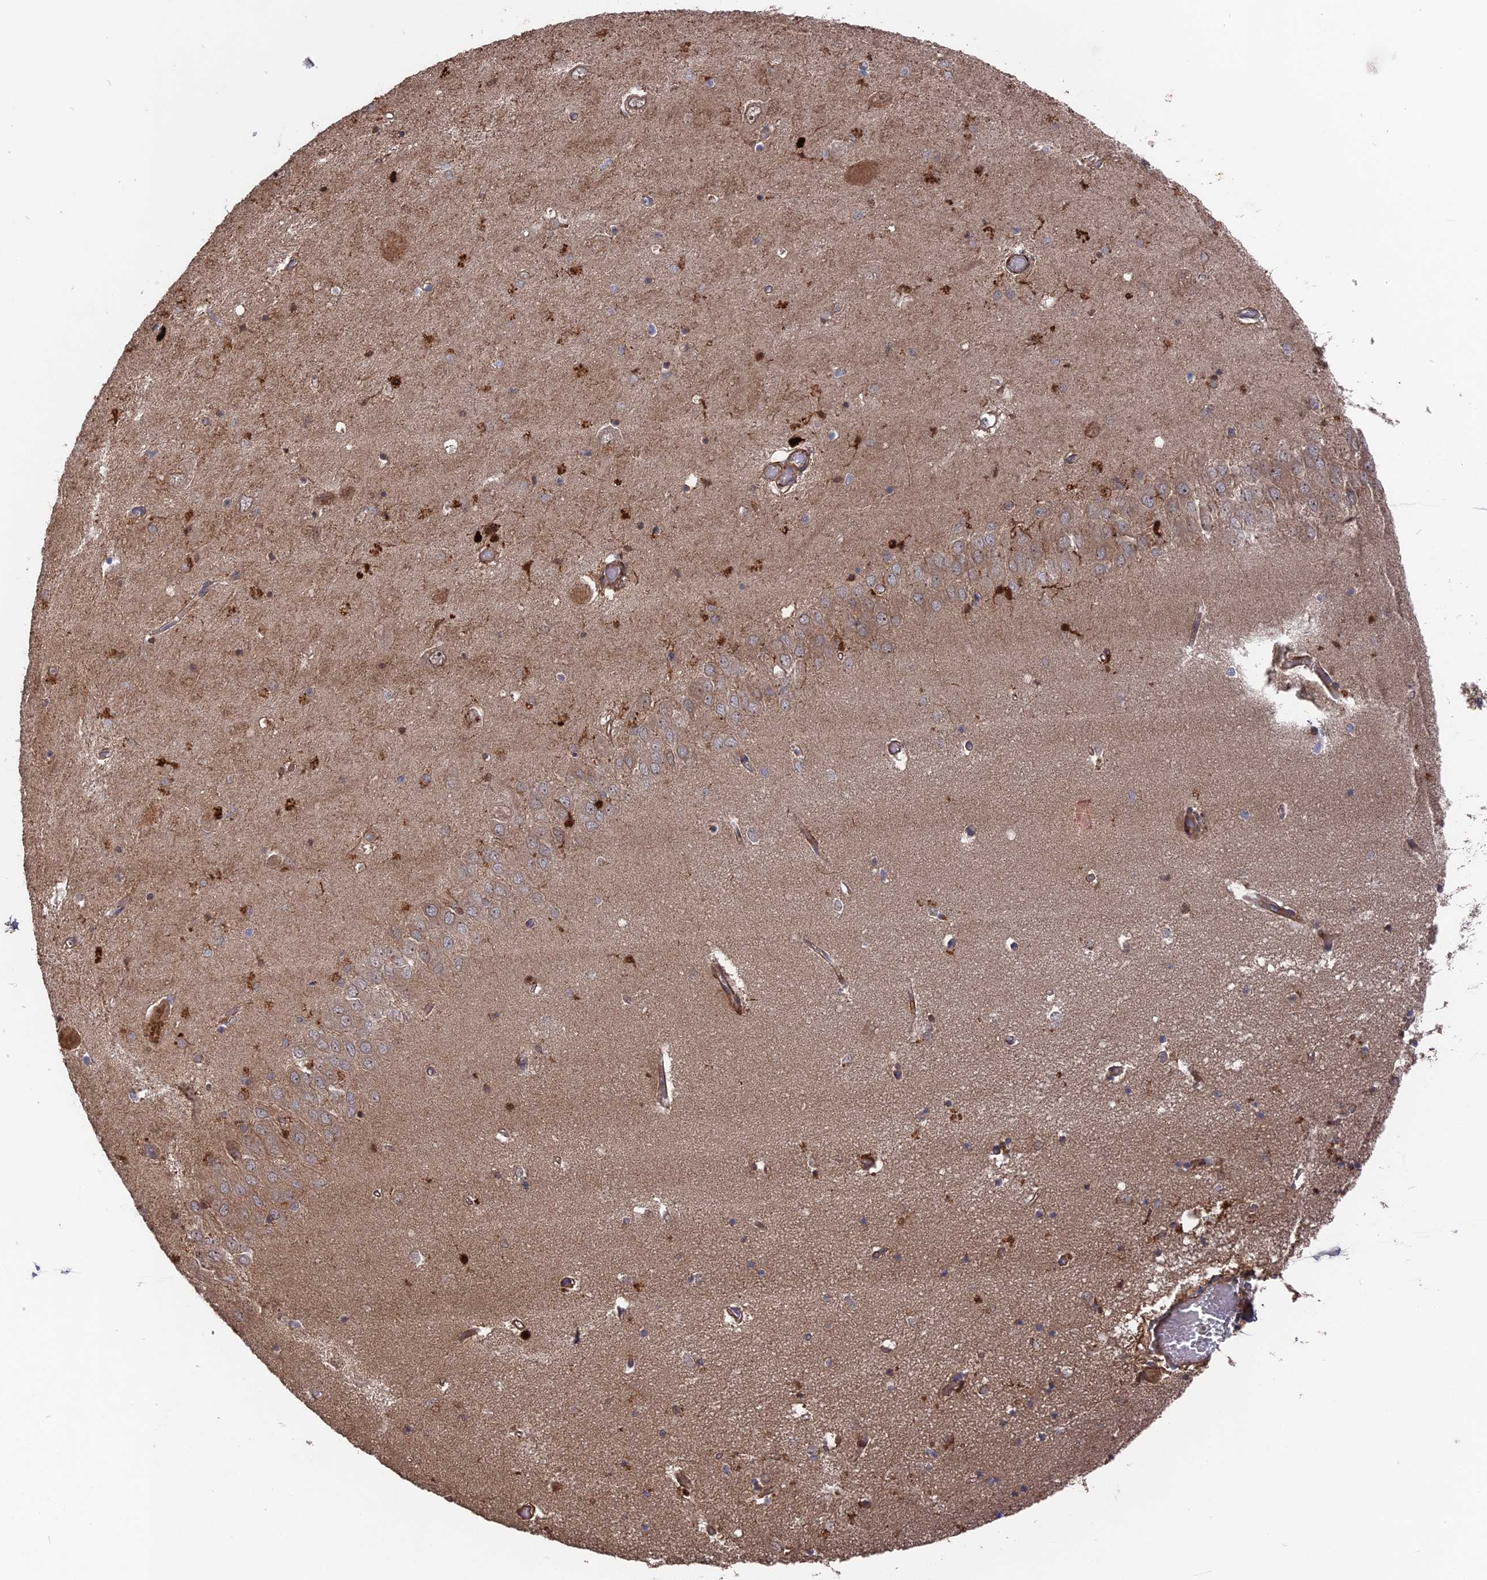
{"staining": {"intensity": "weak", "quantity": "<25%", "location": "cytoplasmic/membranous"}, "tissue": "hippocampus", "cell_type": "Glial cells", "image_type": "normal", "snomed": [{"axis": "morphology", "description": "Normal tissue, NOS"}, {"axis": "topography", "description": "Hippocampus"}], "caption": "DAB (3,3'-diaminobenzidine) immunohistochemical staining of normal hippocampus demonstrates no significant positivity in glial cells. (DAB IHC visualized using brightfield microscopy, high magnification).", "gene": "DEF8", "patient": {"sex": "male", "age": 70}}